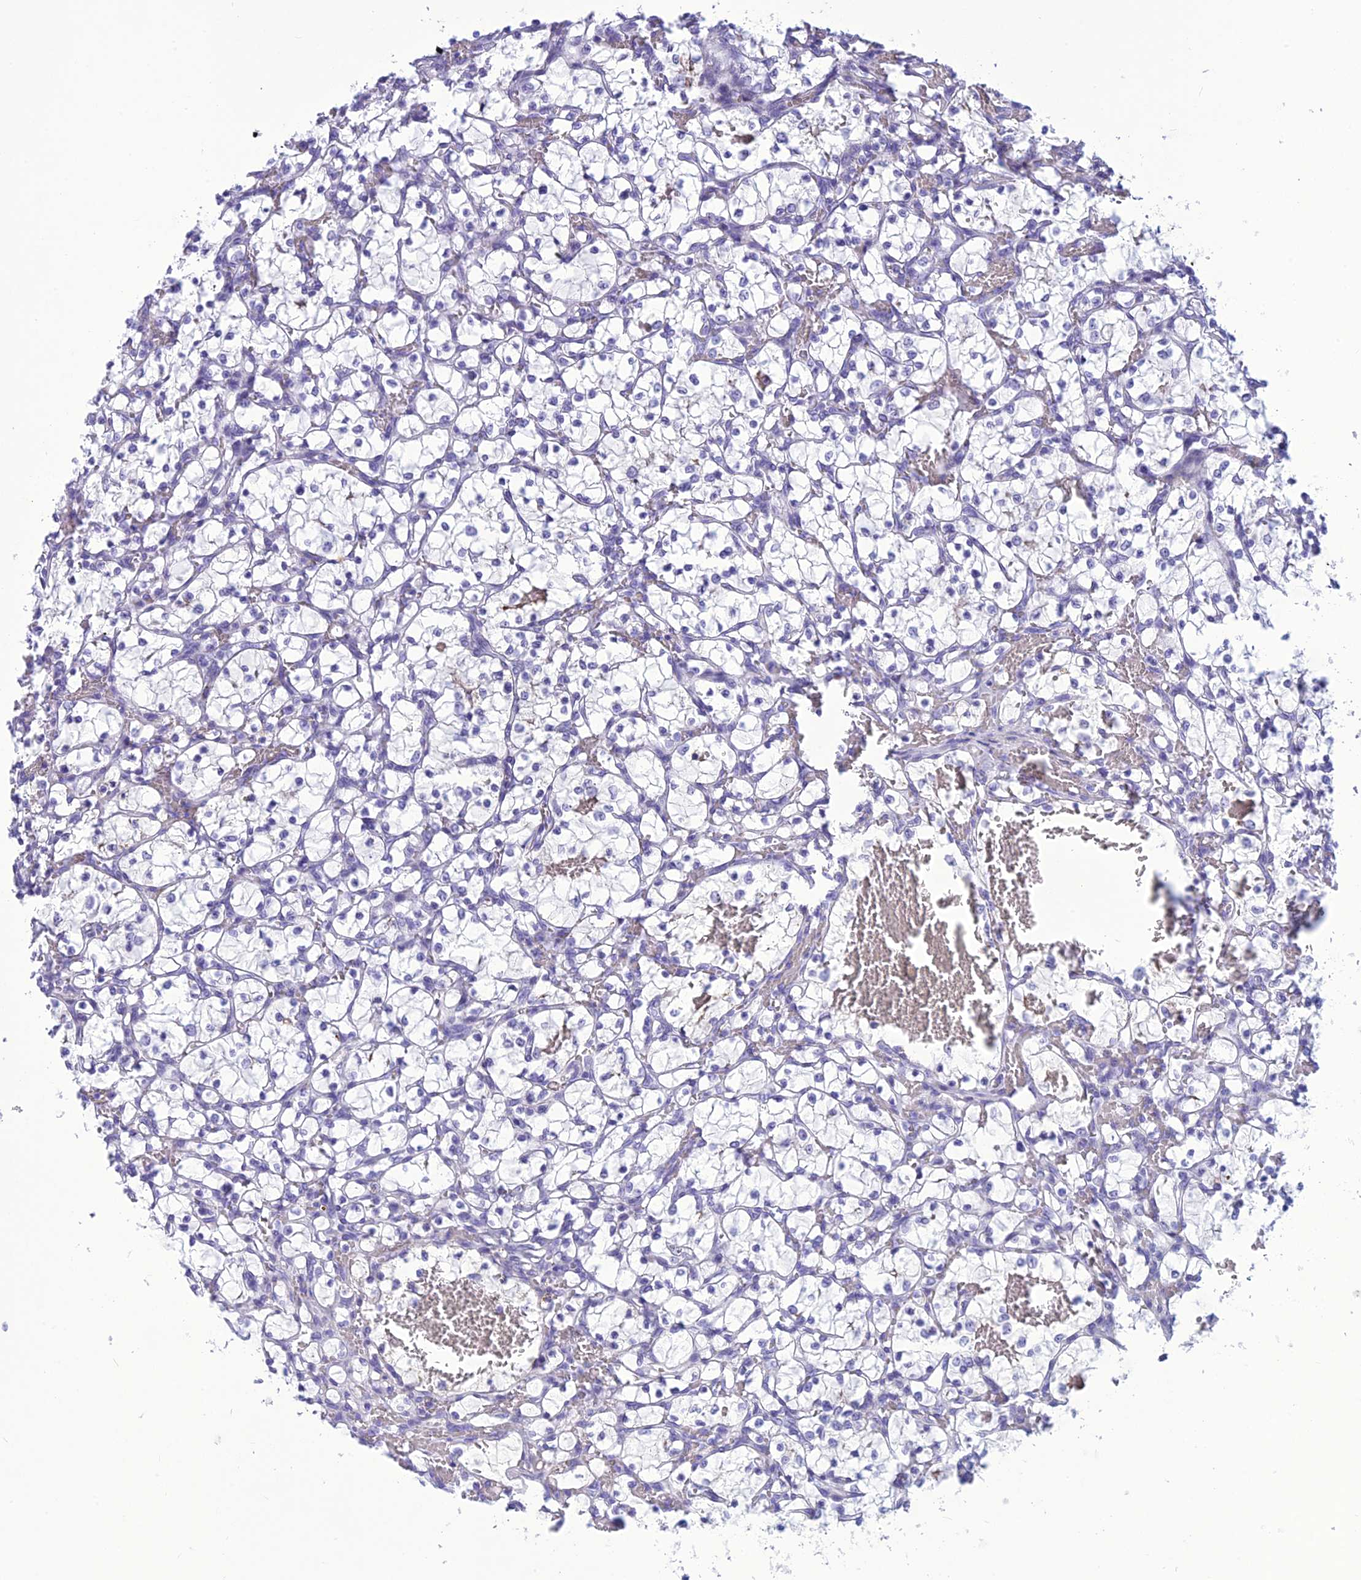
{"staining": {"intensity": "negative", "quantity": "none", "location": "none"}, "tissue": "renal cancer", "cell_type": "Tumor cells", "image_type": "cancer", "snomed": [{"axis": "morphology", "description": "Adenocarcinoma, NOS"}, {"axis": "topography", "description": "Kidney"}], "caption": "The histopathology image reveals no significant expression in tumor cells of renal cancer (adenocarcinoma).", "gene": "BBS2", "patient": {"sex": "female", "age": 69}}